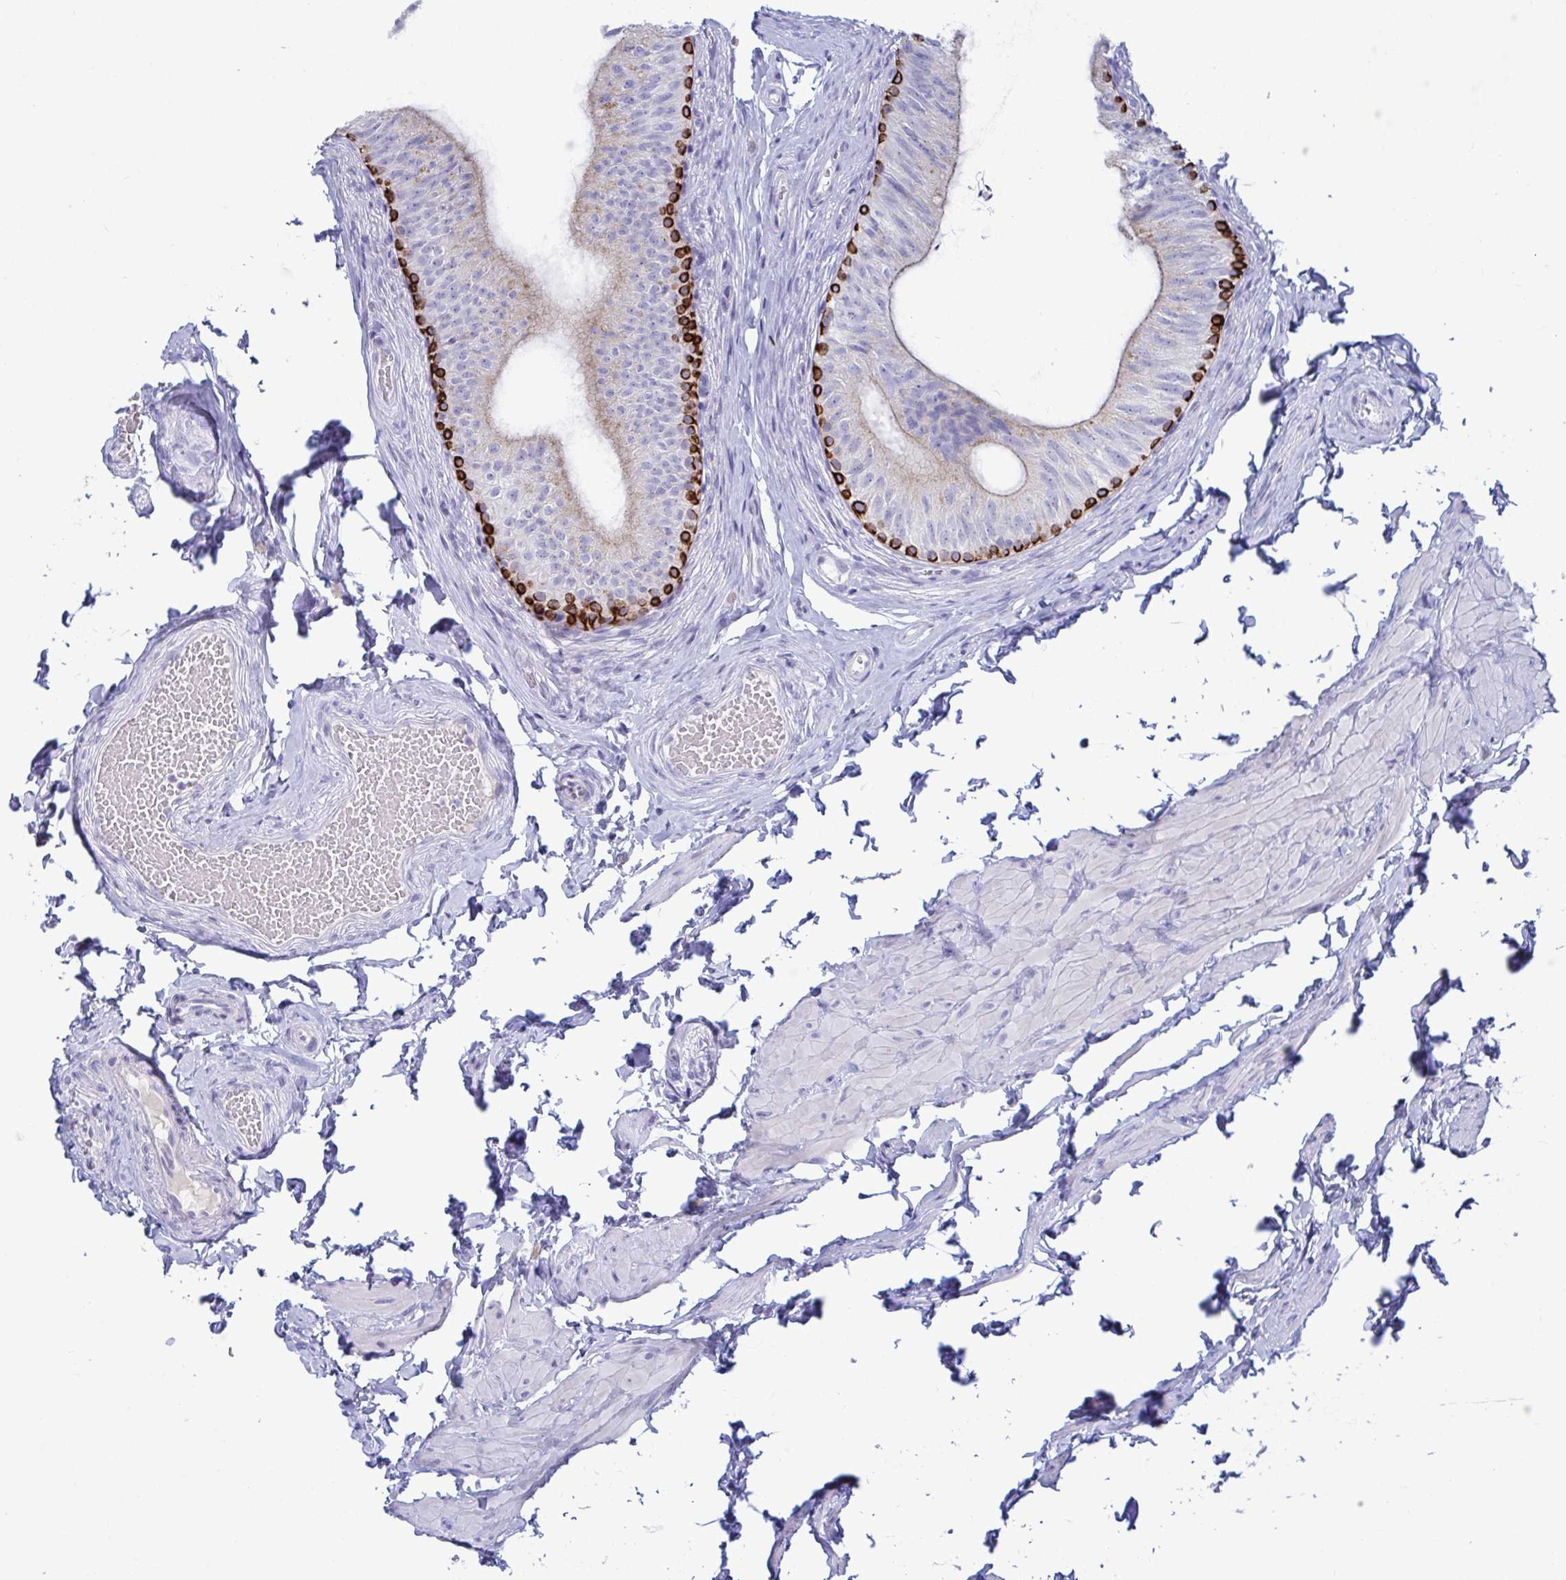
{"staining": {"intensity": "strong", "quantity": "<25%", "location": "cytoplasmic/membranous"}, "tissue": "epididymis", "cell_type": "Glandular cells", "image_type": "normal", "snomed": [{"axis": "morphology", "description": "Normal tissue, NOS"}, {"axis": "topography", "description": "Epididymis, spermatic cord, NOS"}, {"axis": "topography", "description": "Epididymis"}, {"axis": "topography", "description": "Peripheral nerve tissue"}], "caption": "Brown immunohistochemical staining in benign epididymis shows strong cytoplasmic/membranous expression in about <25% of glandular cells.", "gene": "TAS2R38", "patient": {"sex": "male", "age": 29}}